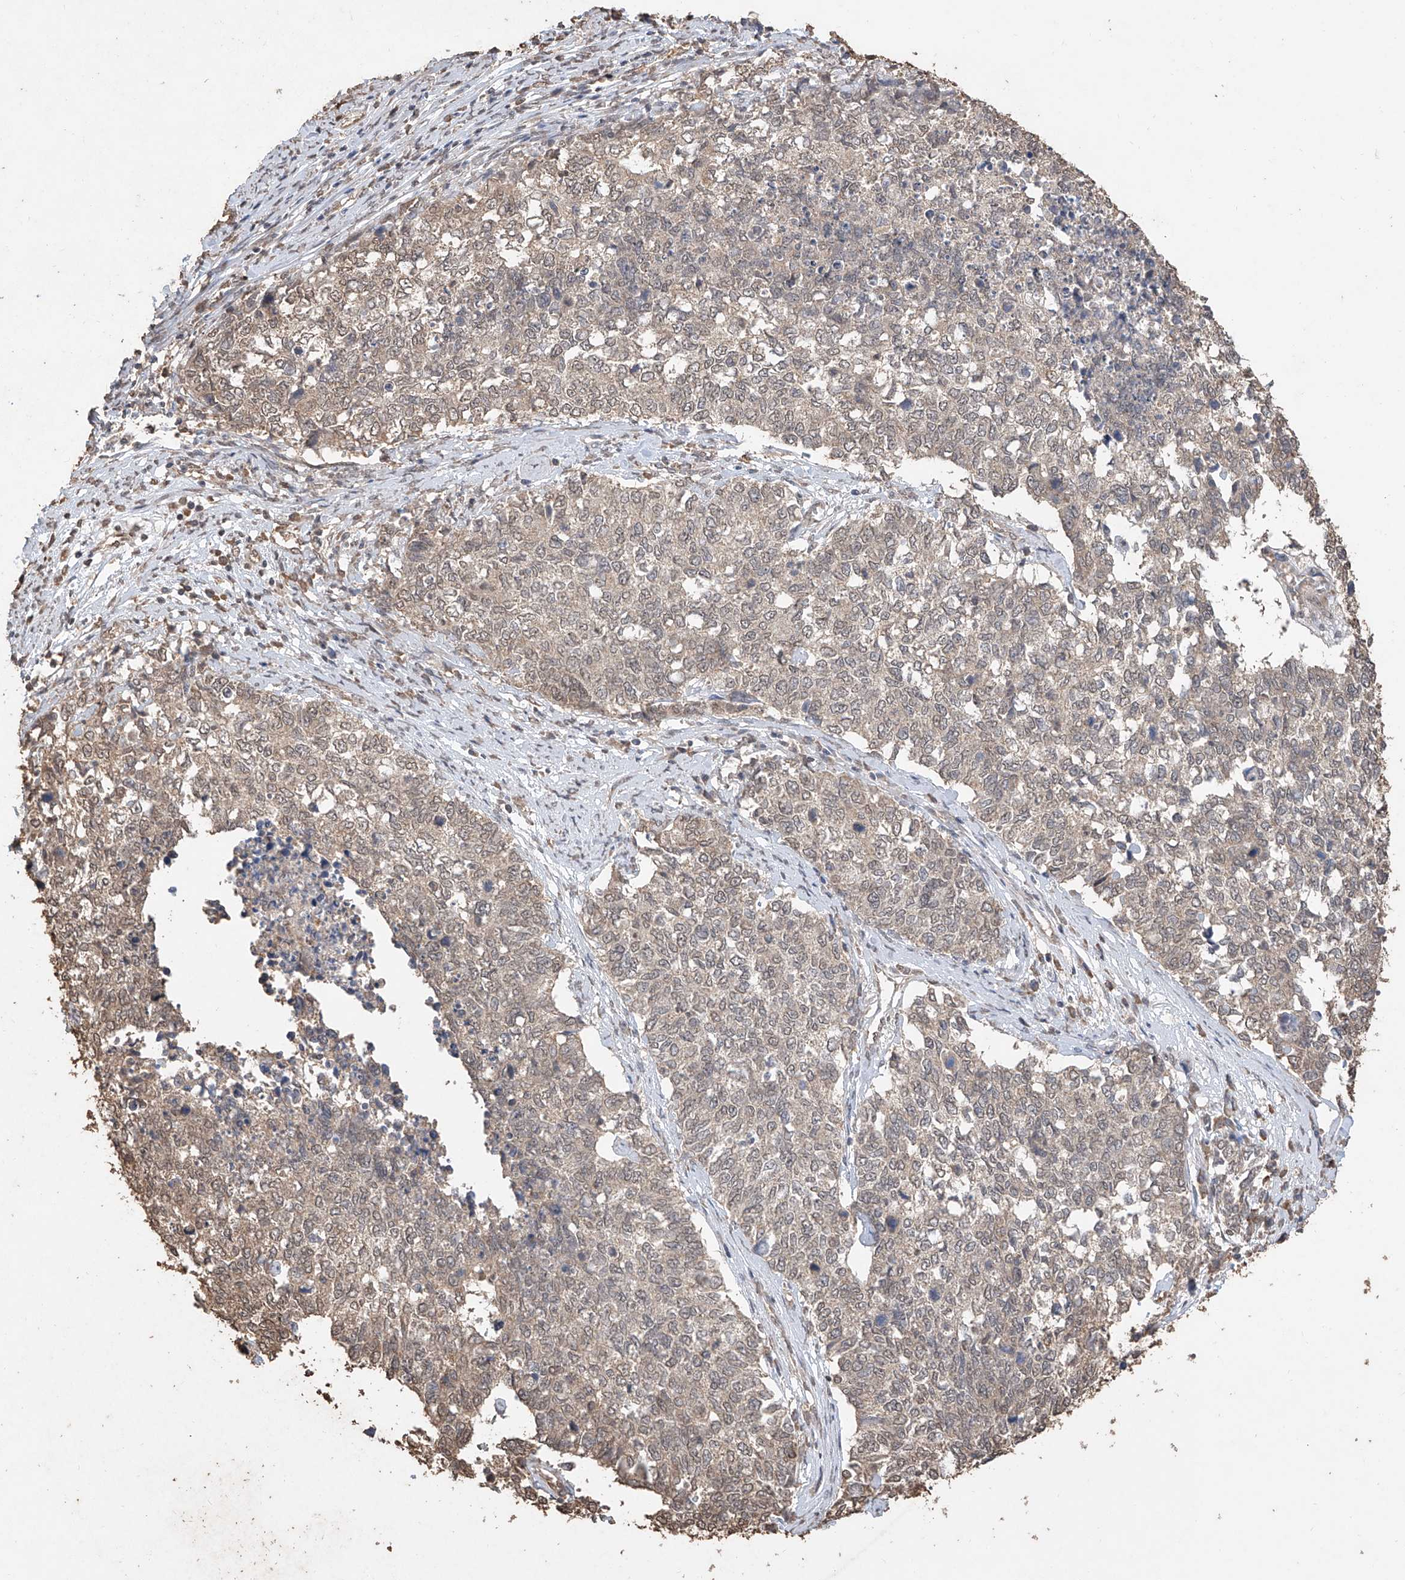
{"staining": {"intensity": "weak", "quantity": ">75%", "location": "cytoplasmic/membranous,nuclear"}, "tissue": "cervical cancer", "cell_type": "Tumor cells", "image_type": "cancer", "snomed": [{"axis": "morphology", "description": "Squamous cell carcinoma, NOS"}, {"axis": "topography", "description": "Cervix"}], "caption": "This is an image of immunohistochemistry (IHC) staining of squamous cell carcinoma (cervical), which shows weak staining in the cytoplasmic/membranous and nuclear of tumor cells.", "gene": "ELOVL1", "patient": {"sex": "female", "age": 63}}